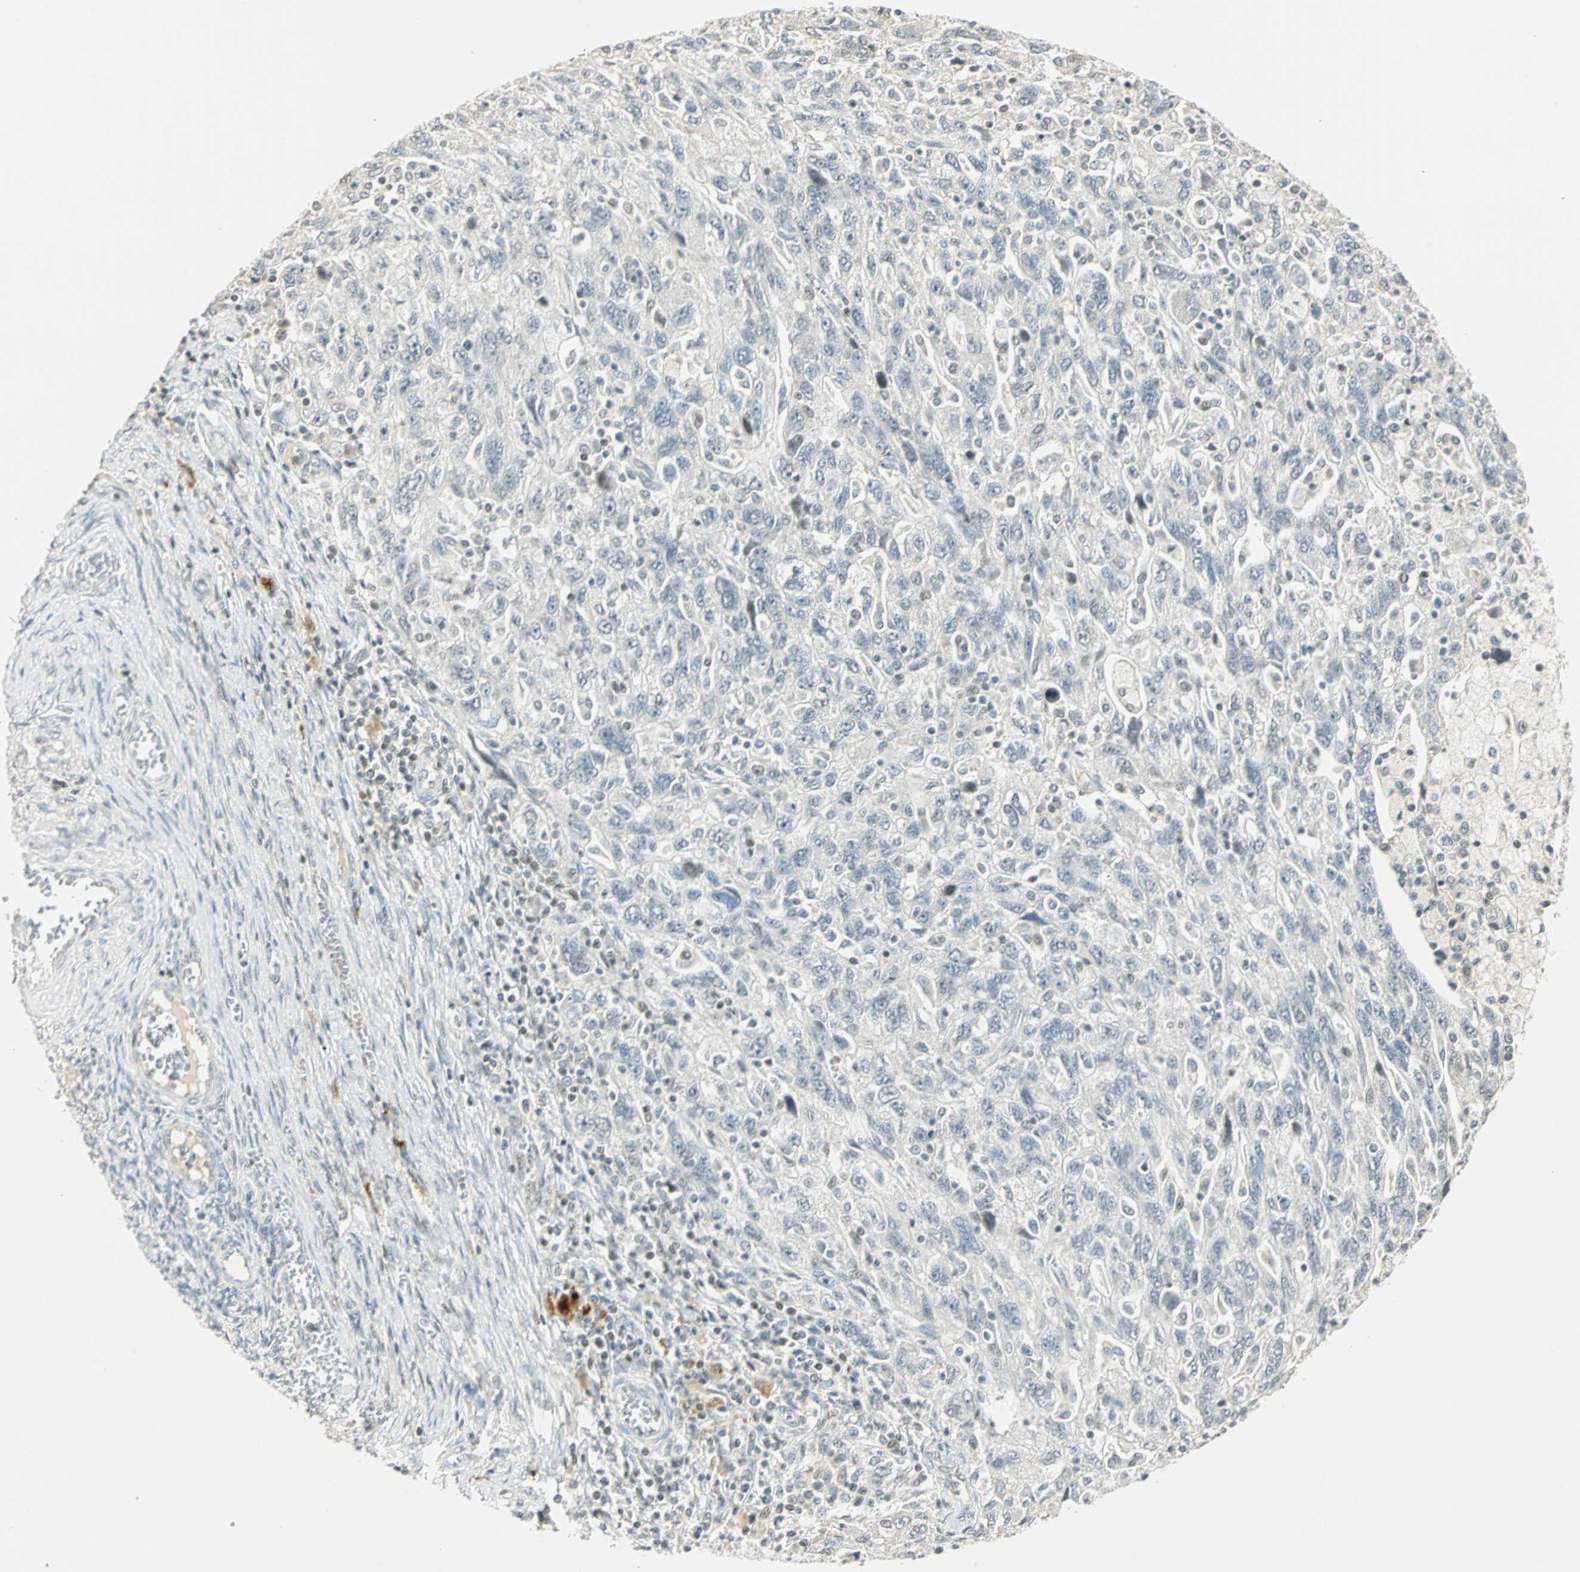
{"staining": {"intensity": "weak", "quantity": "<25%", "location": "nuclear"}, "tissue": "ovarian cancer", "cell_type": "Tumor cells", "image_type": "cancer", "snomed": [{"axis": "morphology", "description": "Carcinoma, NOS"}, {"axis": "morphology", "description": "Cystadenocarcinoma, serous, NOS"}, {"axis": "topography", "description": "Ovary"}], "caption": "IHC image of neoplastic tissue: carcinoma (ovarian) stained with DAB shows no significant protein staining in tumor cells. (DAB (3,3'-diaminobenzidine) immunohistochemistry (IHC) visualized using brightfield microscopy, high magnification).", "gene": "SMAD3", "patient": {"sex": "female", "age": 69}}